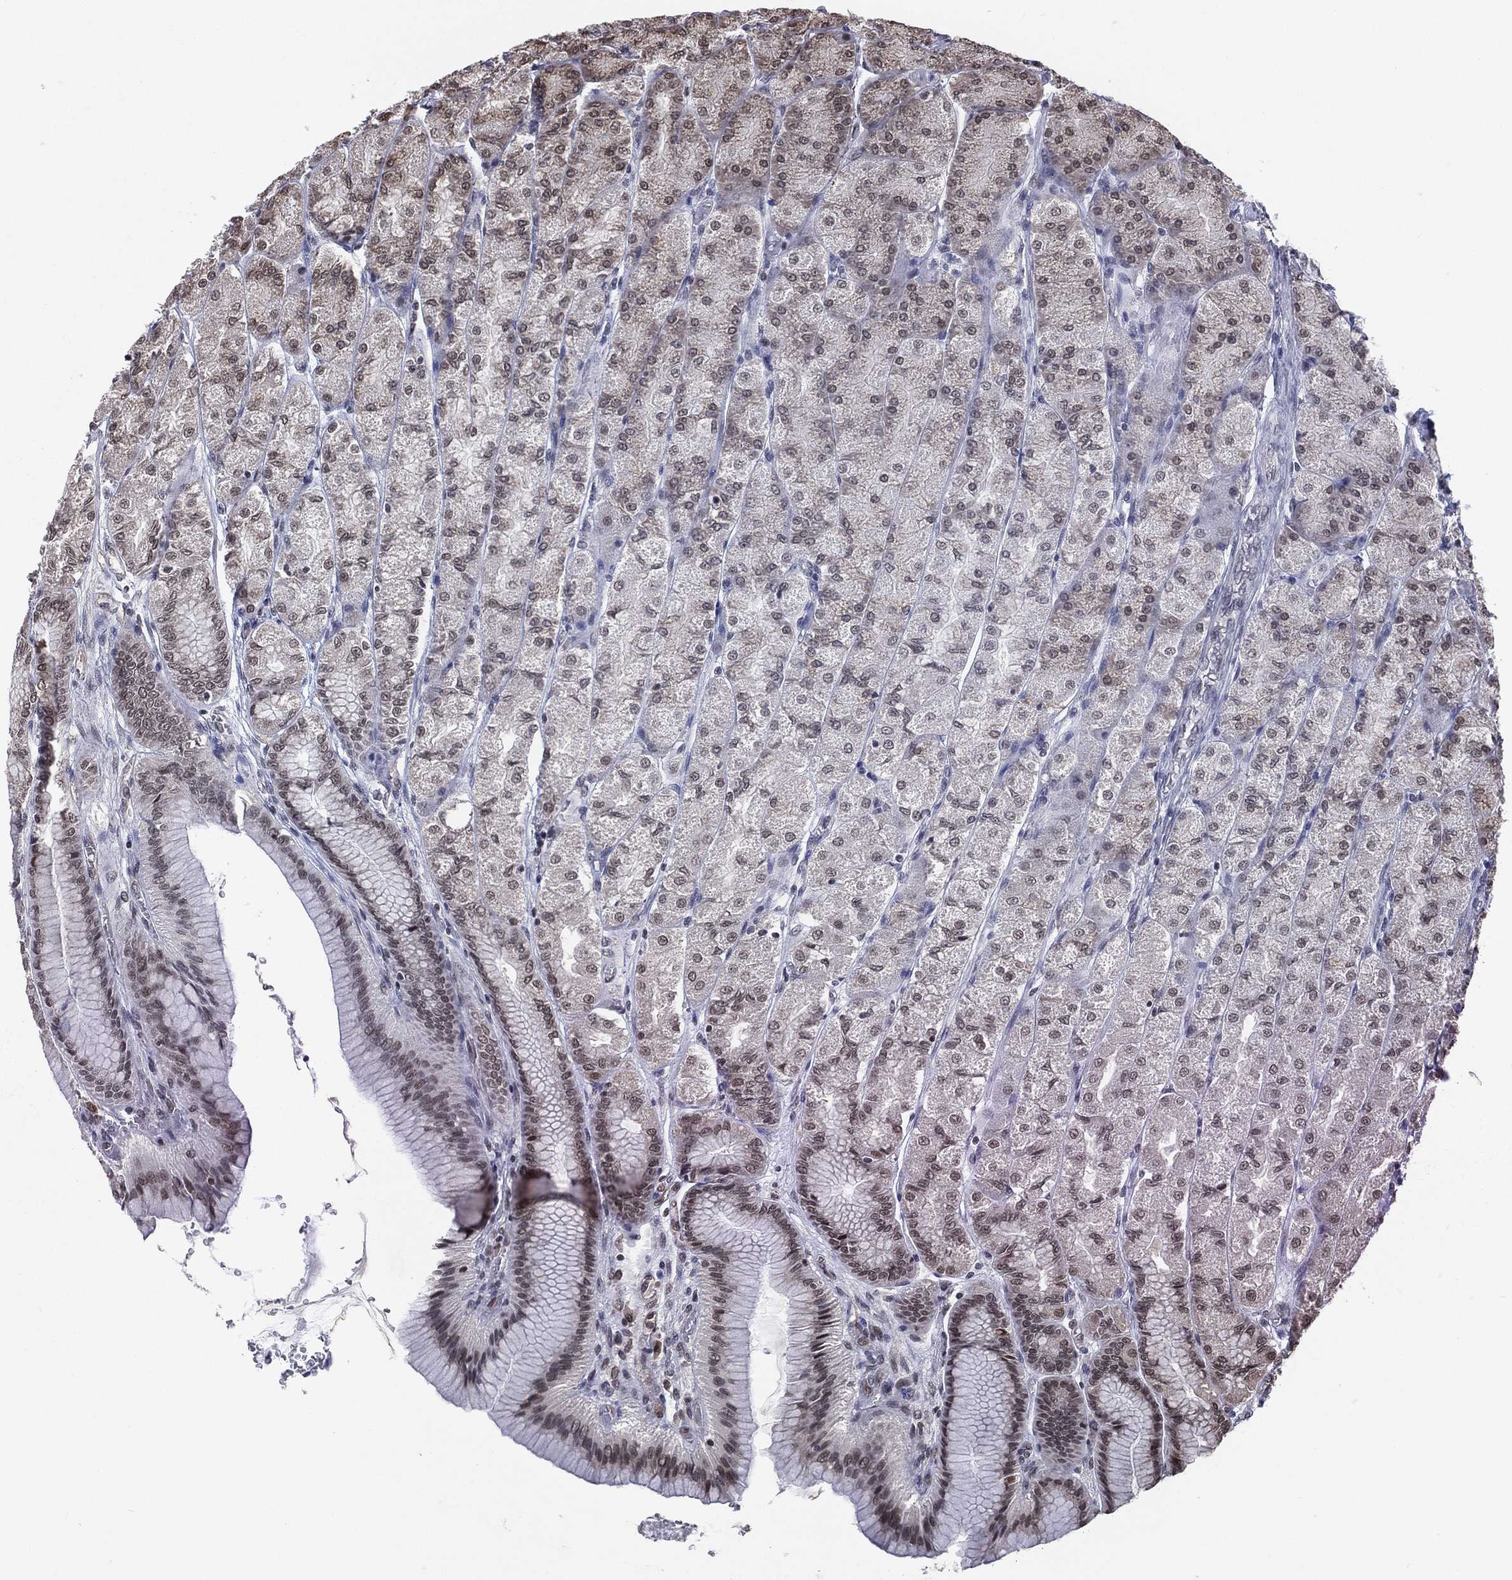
{"staining": {"intensity": "moderate", "quantity": "25%-75%", "location": "cytoplasmic/membranous,nuclear"}, "tissue": "stomach", "cell_type": "Glandular cells", "image_type": "normal", "snomed": [{"axis": "morphology", "description": "Normal tissue, NOS"}, {"axis": "morphology", "description": "Adenocarcinoma, NOS"}, {"axis": "morphology", "description": "Adenocarcinoma, High grade"}, {"axis": "topography", "description": "Stomach, upper"}, {"axis": "topography", "description": "Stomach"}], "caption": "The histopathology image demonstrates immunohistochemical staining of unremarkable stomach. There is moderate cytoplasmic/membranous,nuclear positivity is seen in approximately 25%-75% of glandular cells.", "gene": "DMAP1", "patient": {"sex": "female", "age": 65}}